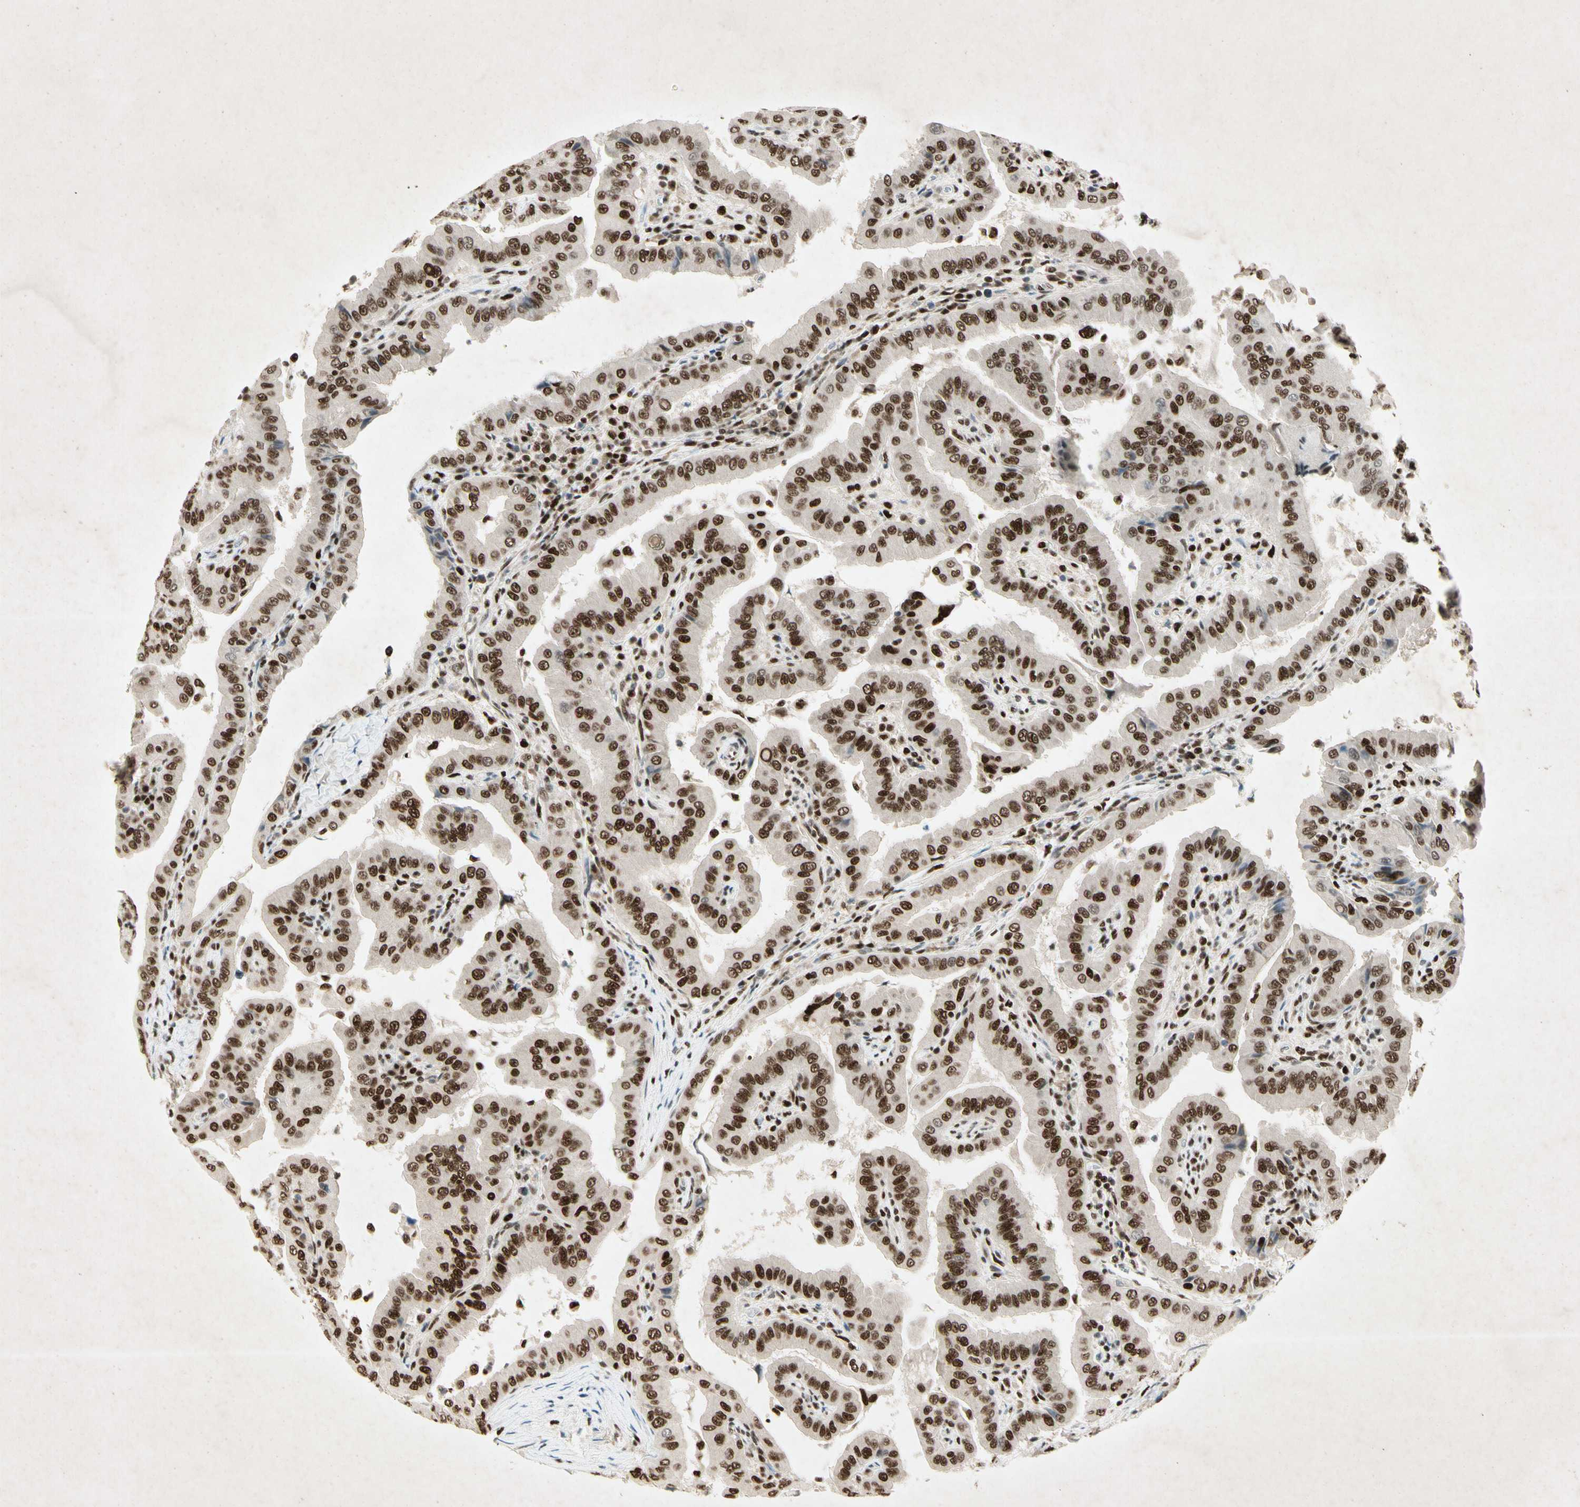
{"staining": {"intensity": "strong", "quantity": ">75%", "location": "nuclear"}, "tissue": "thyroid cancer", "cell_type": "Tumor cells", "image_type": "cancer", "snomed": [{"axis": "morphology", "description": "Papillary adenocarcinoma, NOS"}, {"axis": "topography", "description": "Thyroid gland"}], "caption": "Human thyroid papillary adenocarcinoma stained with a protein marker exhibits strong staining in tumor cells.", "gene": "RNF43", "patient": {"sex": "male", "age": 33}}